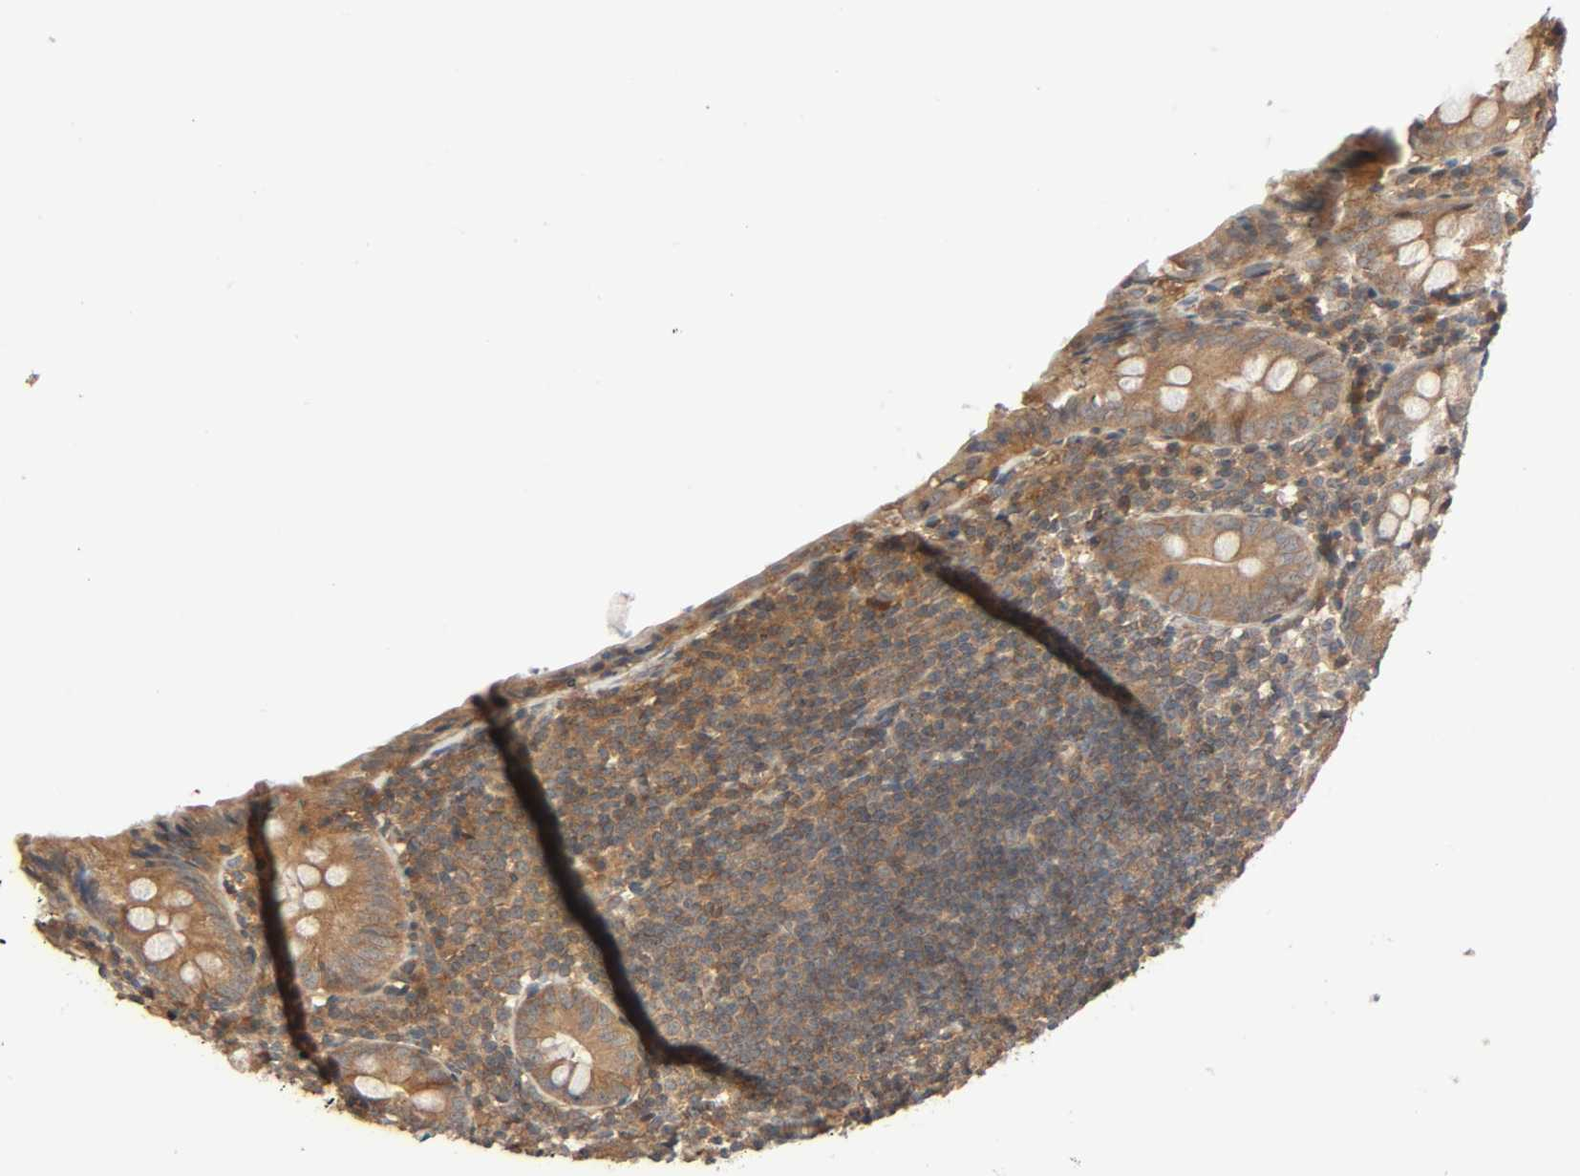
{"staining": {"intensity": "moderate", "quantity": ">75%", "location": "cytoplasmic/membranous"}, "tissue": "appendix", "cell_type": "Glandular cells", "image_type": "normal", "snomed": [{"axis": "morphology", "description": "Normal tissue, NOS"}, {"axis": "topography", "description": "Appendix"}], "caption": "IHC (DAB (3,3'-diaminobenzidine)) staining of benign human appendix shows moderate cytoplasmic/membranous protein staining in approximately >75% of glandular cells.", "gene": "PPP2R1B", "patient": {"sex": "female", "age": 10}}